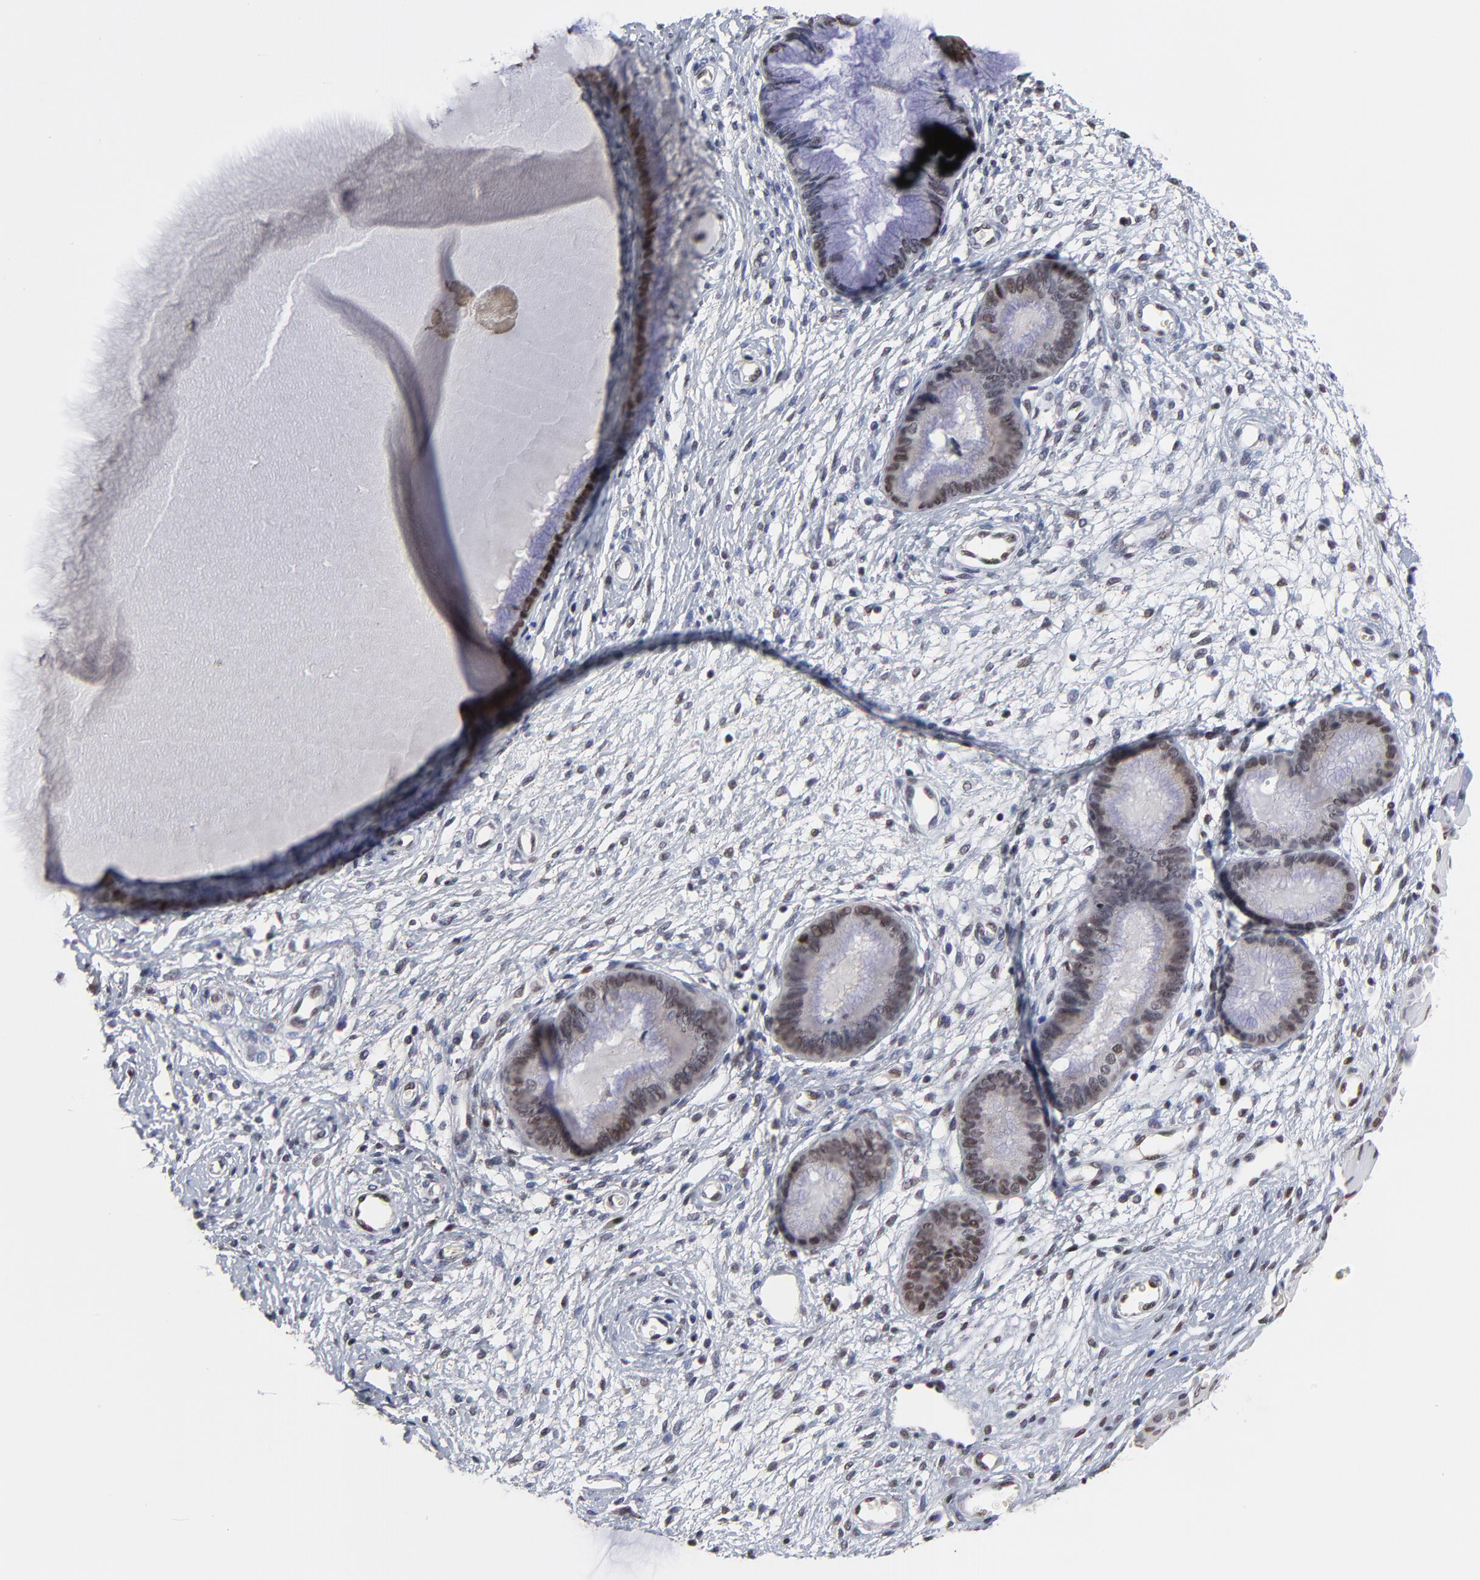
{"staining": {"intensity": "moderate", "quantity": "25%-75%", "location": "nuclear"}, "tissue": "cervix", "cell_type": "Glandular cells", "image_type": "normal", "snomed": [{"axis": "morphology", "description": "Normal tissue, NOS"}, {"axis": "topography", "description": "Cervix"}], "caption": "Cervix stained with a brown dye demonstrates moderate nuclear positive expression in approximately 25%-75% of glandular cells.", "gene": "OGFOD1", "patient": {"sex": "female", "age": 55}}